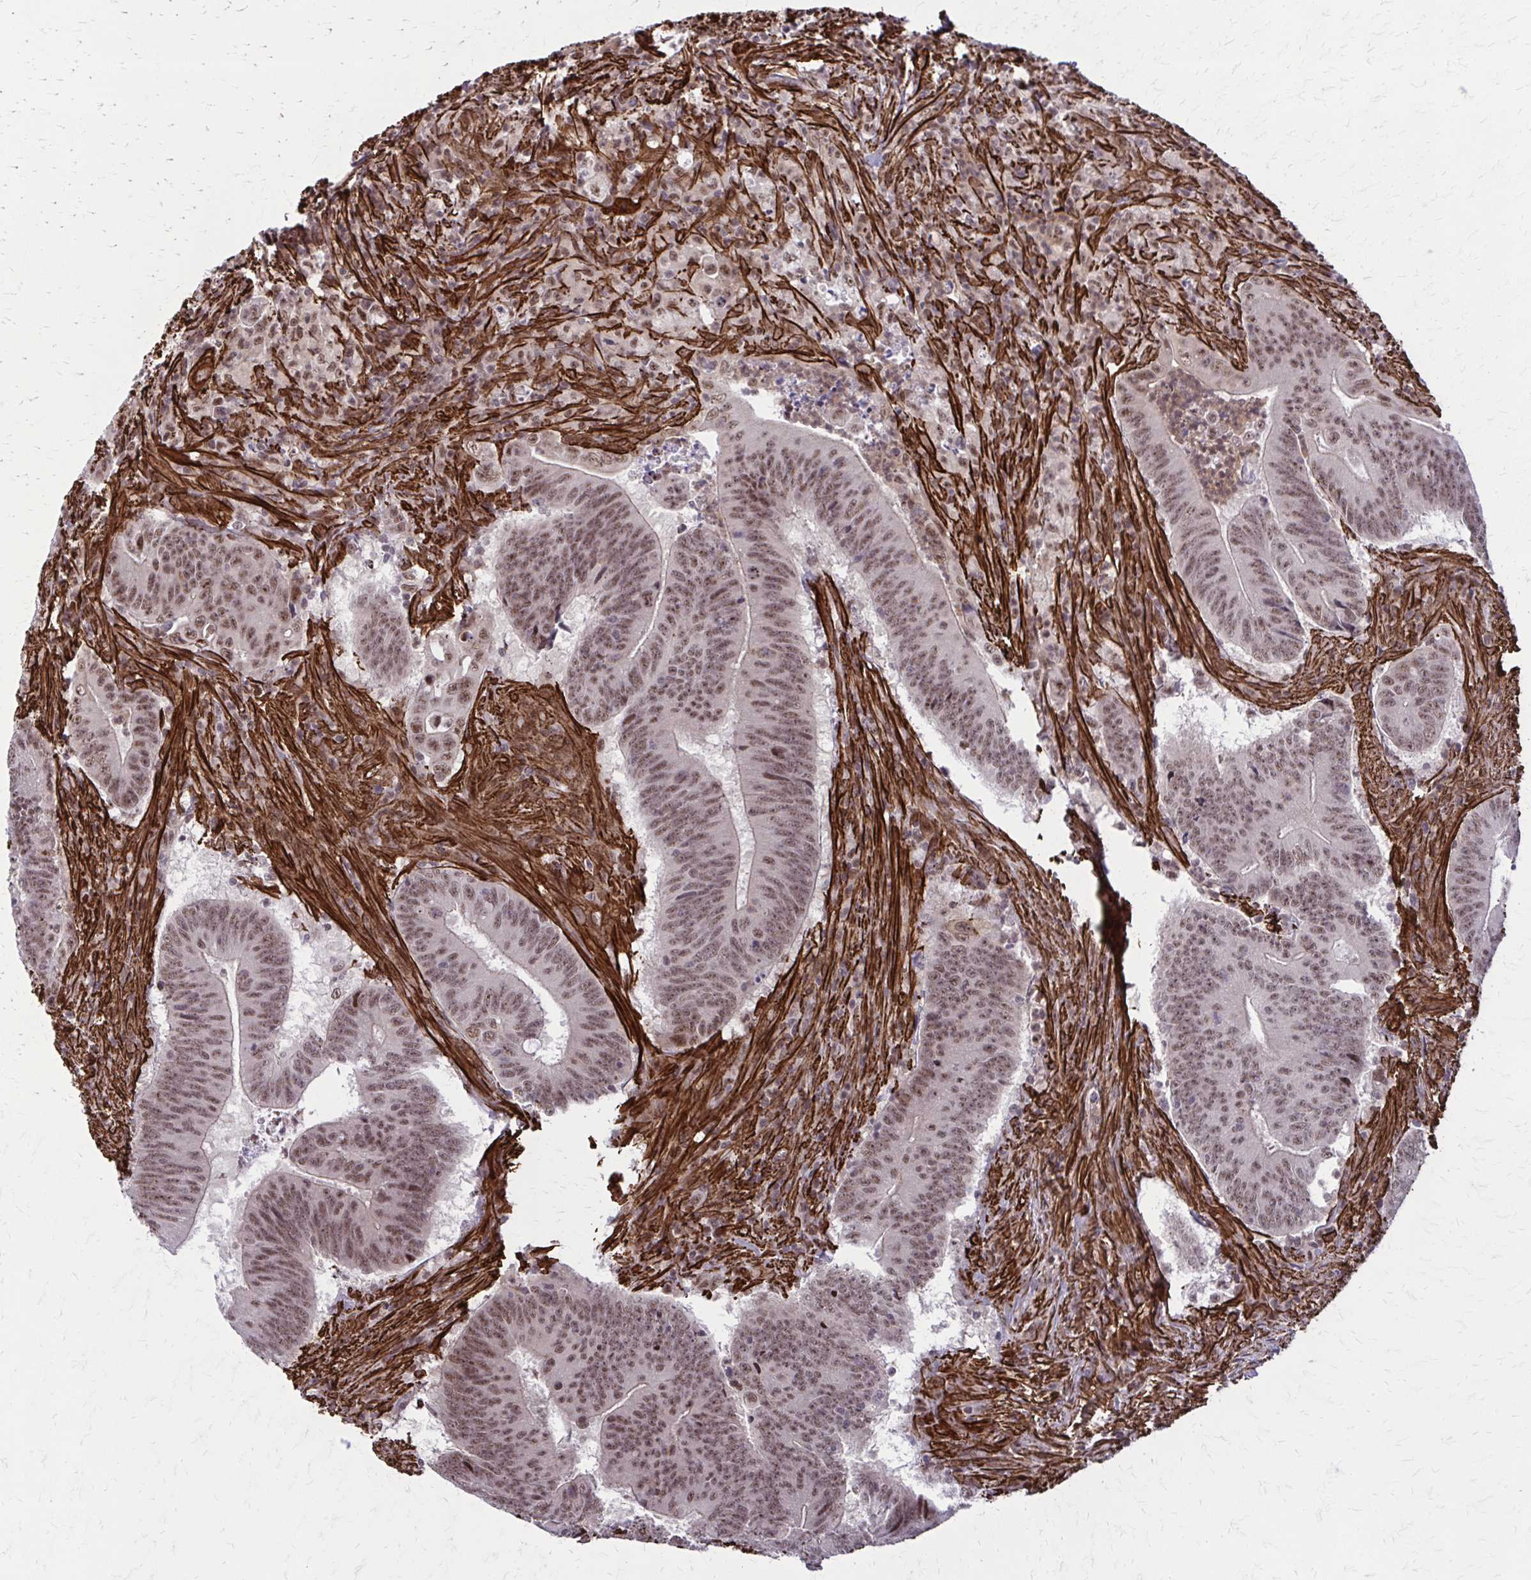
{"staining": {"intensity": "moderate", "quantity": ">75%", "location": "nuclear"}, "tissue": "colorectal cancer", "cell_type": "Tumor cells", "image_type": "cancer", "snomed": [{"axis": "morphology", "description": "Adenocarcinoma, NOS"}, {"axis": "topography", "description": "Colon"}], "caption": "Immunohistochemical staining of colorectal cancer displays medium levels of moderate nuclear protein expression in about >75% of tumor cells.", "gene": "NRBF2", "patient": {"sex": "female", "age": 87}}